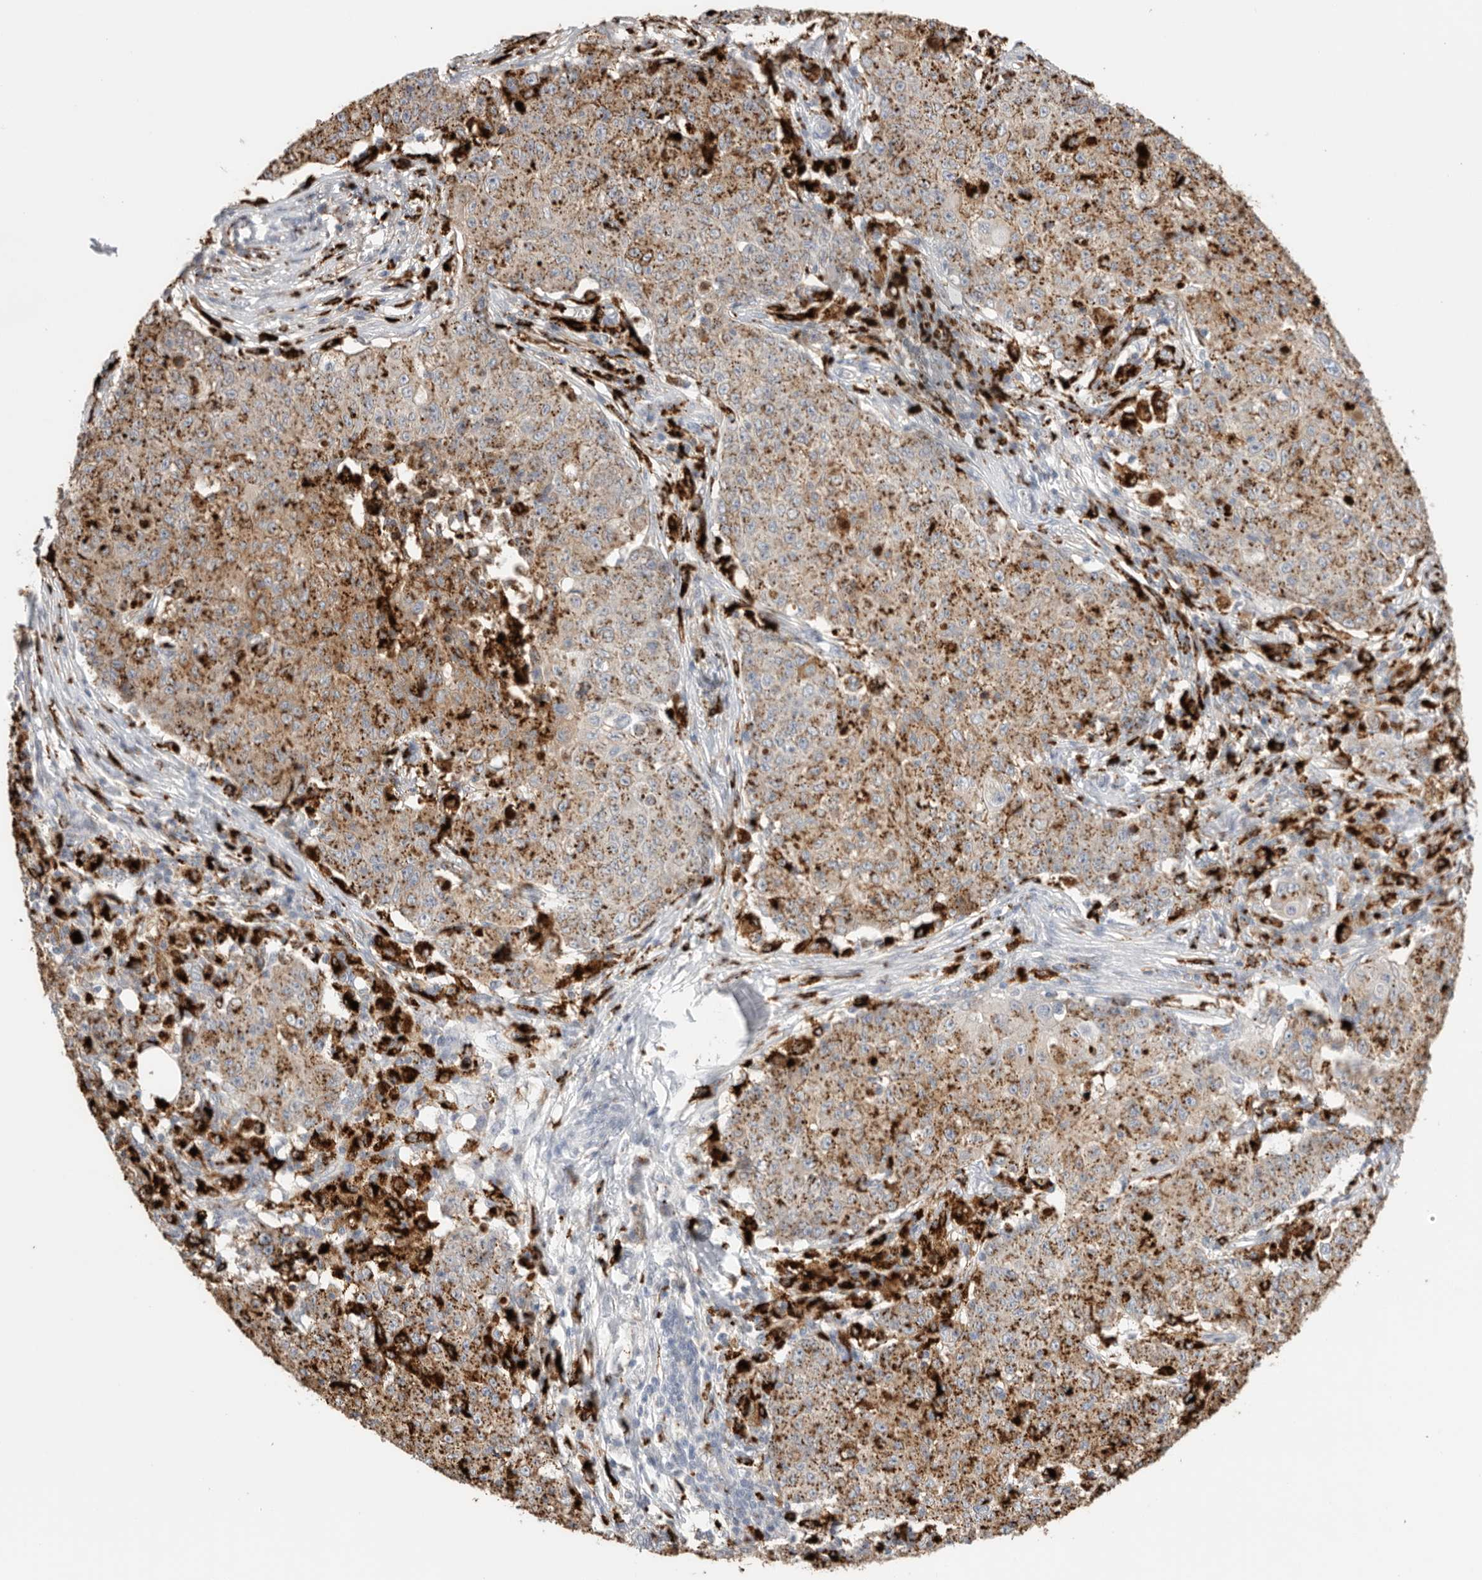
{"staining": {"intensity": "moderate", "quantity": ">75%", "location": "cytoplasmic/membranous"}, "tissue": "ovarian cancer", "cell_type": "Tumor cells", "image_type": "cancer", "snomed": [{"axis": "morphology", "description": "Carcinoma, endometroid"}, {"axis": "topography", "description": "Ovary"}], "caption": "Moderate cytoplasmic/membranous staining is appreciated in about >75% of tumor cells in ovarian cancer. (DAB (3,3'-diaminobenzidine) = brown stain, brightfield microscopy at high magnification).", "gene": "GGH", "patient": {"sex": "female", "age": 42}}